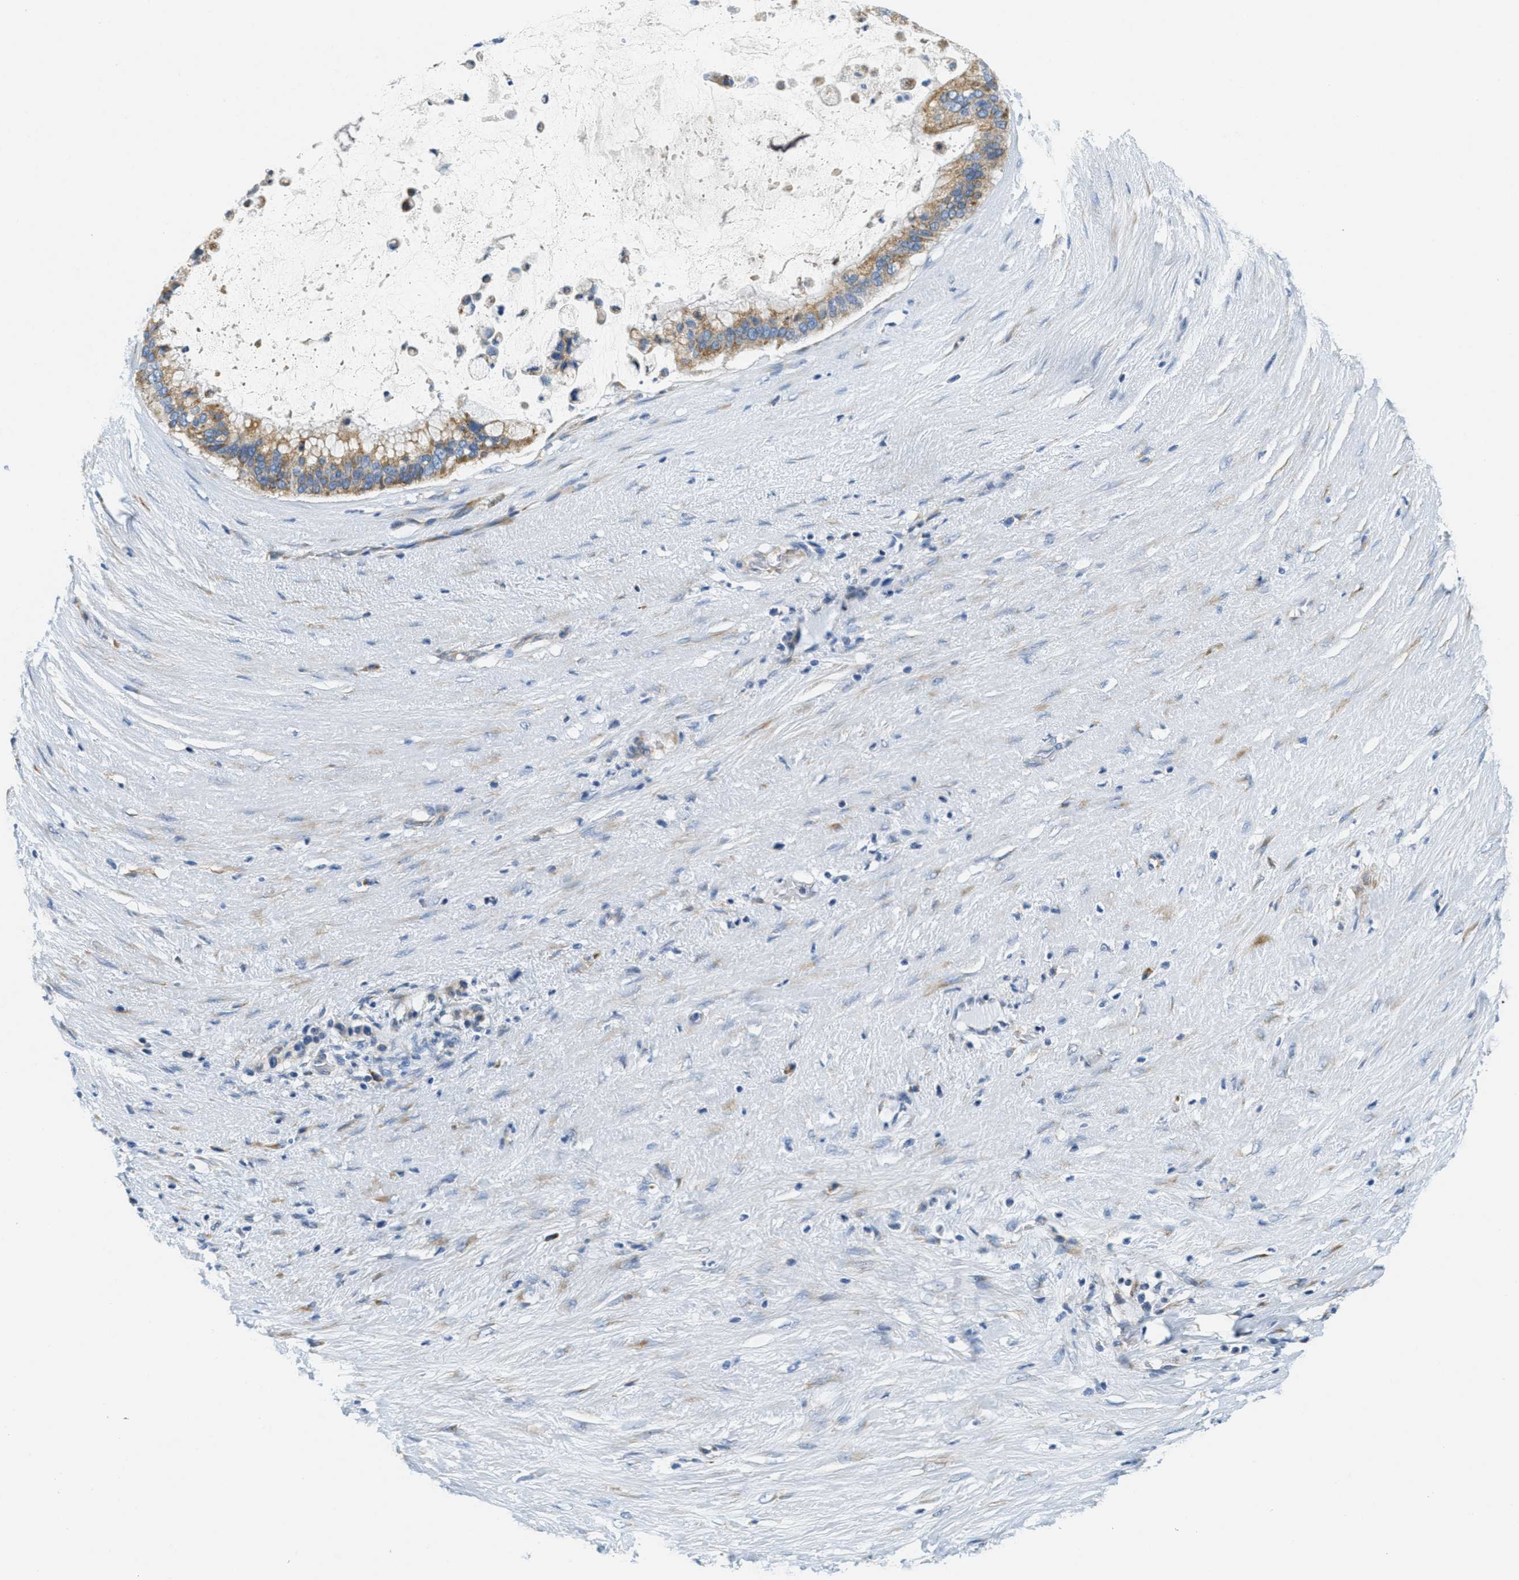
{"staining": {"intensity": "moderate", "quantity": "25%-75%", "location": "cytoplasmic/membranous"}, "tissue": "pancreatic cancer", "cell_type": "Tumor cells", "image_type": "cancer", "snomed": [{"axis": "morphology", "description": "Adenocarcinoma, NOS"}, {"axis": "topography", "description": "Pancreas"}], "caption": "Human adenocarcinoma (pancreatic) stained for a protein (brown) demonstrates moderate cytoplasmic/membranous positive positivity in approximately 25%-75% of tumor cells.", "gene": "CA4", "patient": {"sex": "male", "age": 41}}